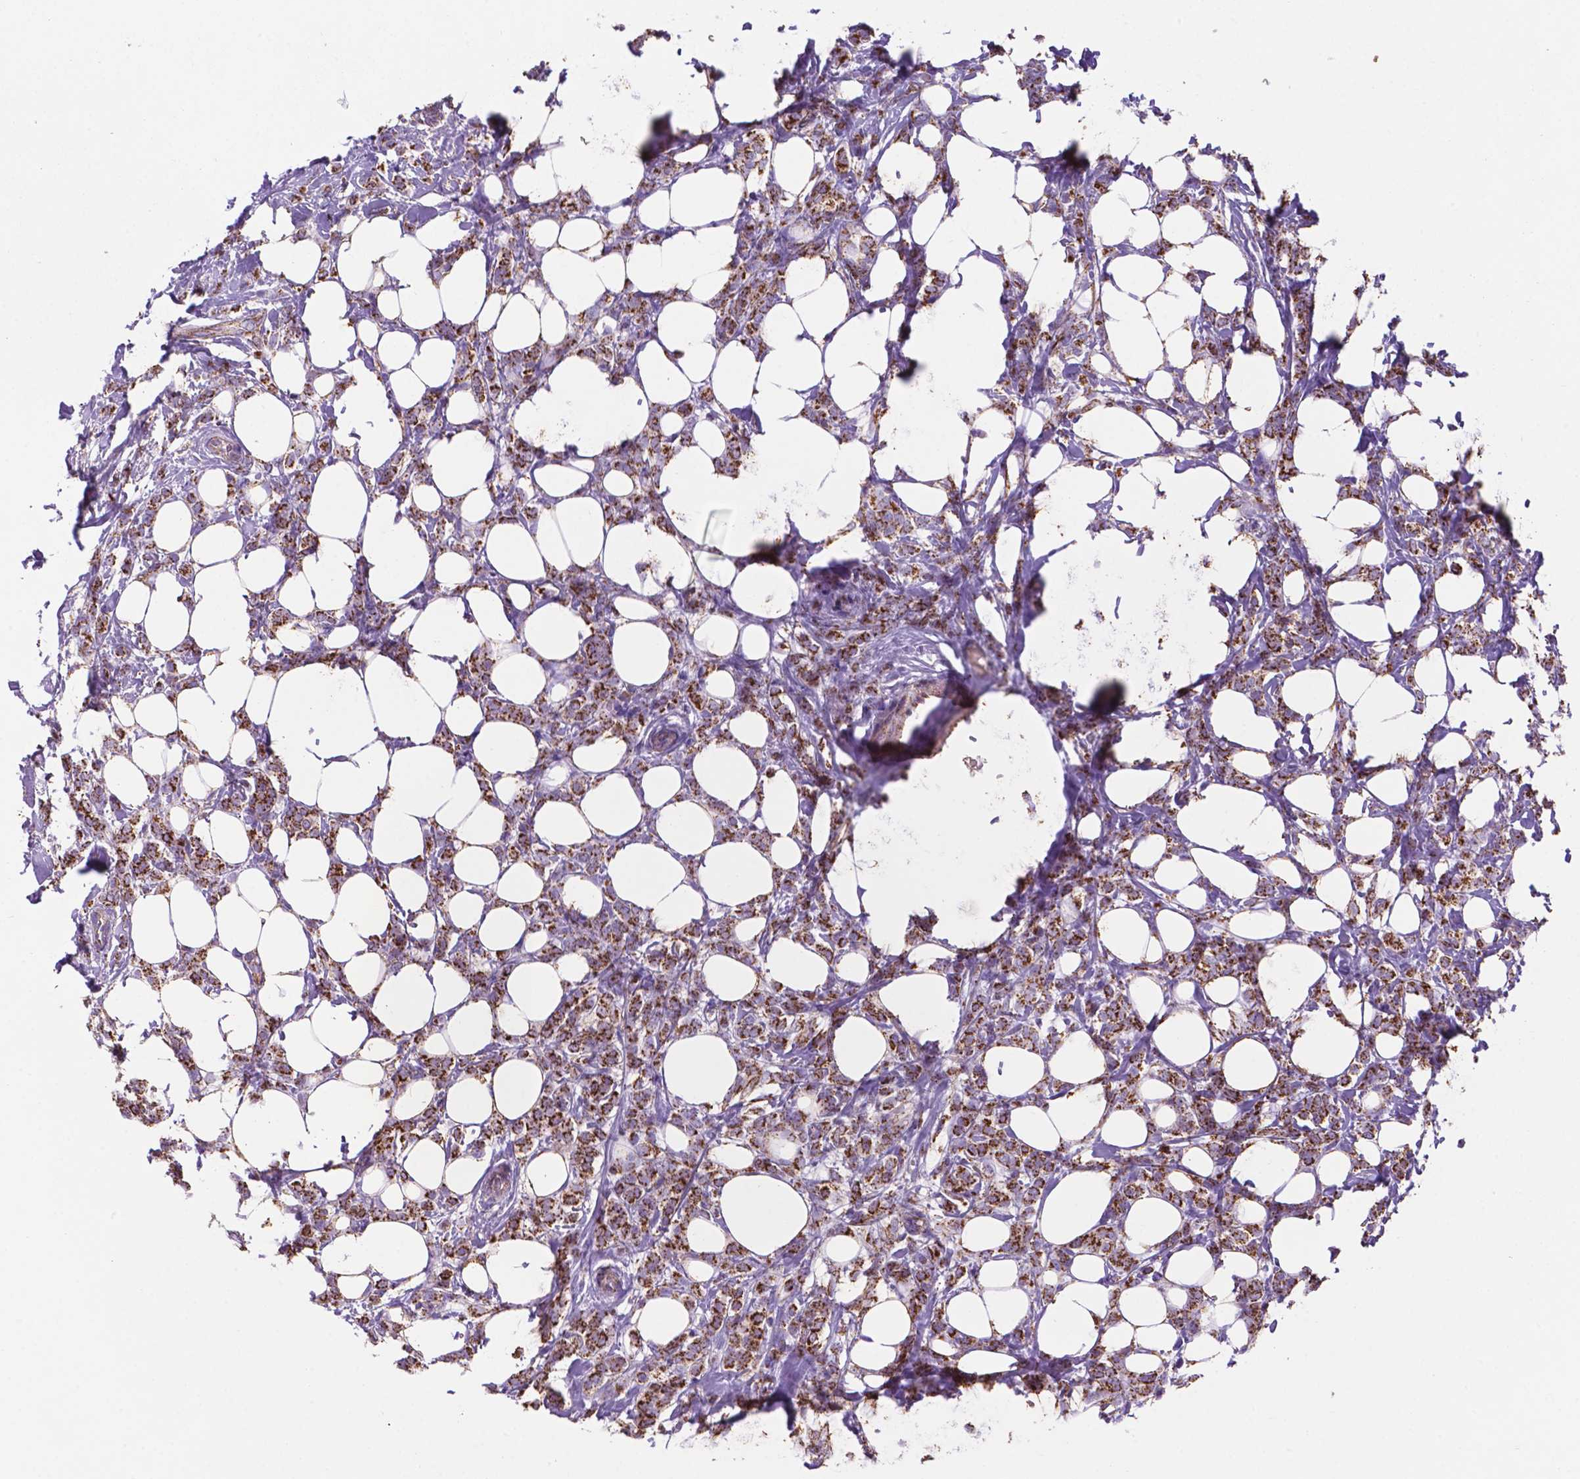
{"staining": {"intensity": "strong", "quantity": ">75%", "location": "cytoplasmic/membranous"}, "tissue": "breast cancer", "cell_type": "Tumor cells", "image_type": "cancer", "snomed": [{"axis": "morphology", "description": "Lobular carcinoma"}, {"axis": "topography", "description": "Breast"}], "caption": "Immunohistochemical staining of breast lobular carcinoma displays high levels of strong cytoplasmic/membranous protein staining in about >75% of tumor cells. (DAB (3,3'-diaminobenzidine) IHC with brightfield microscopy, high magnification).", "gene": "HSPD1", "patient": {"sex": "female", "age": 49}}